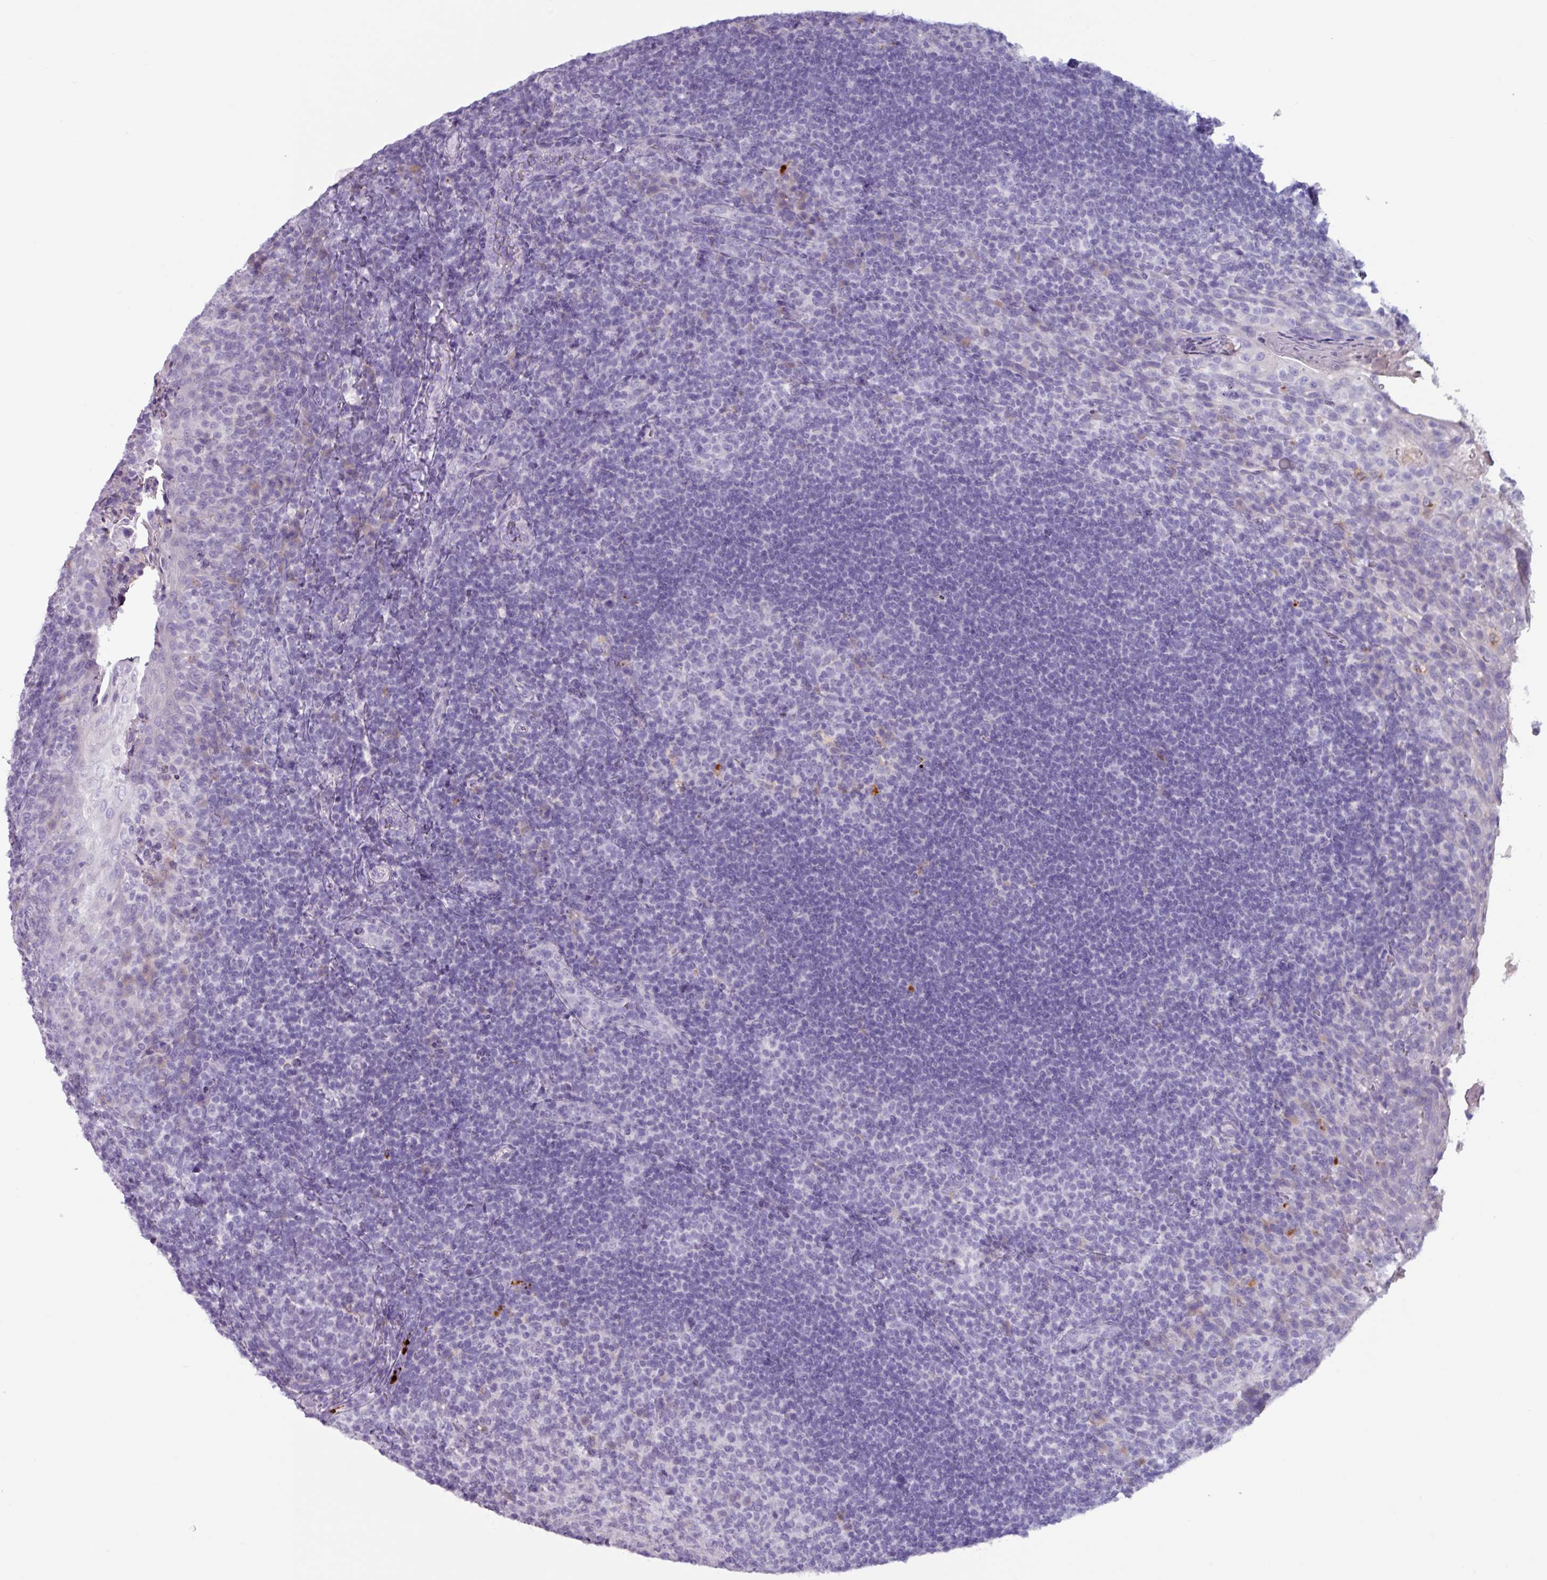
{"staining": {"intensity": "negative", "quantity": "none", "location": "none"}, "tissue": "tonsil", "cell_type": "Germinal center cells", "image_type": "normal", "snomed": [{"axis": "morphology", "description": "Normal tissue, NOS"}, {"axis": "topography", "description": "Tonsil"}], "caption": "Immunohistochemistry of benign human tonsil shows no expression in germinal center cells. (Stains: DAB immunohistochemistry (IHC) with hematoxylin counter stain, Microscopy: brightfield microscopy at high magnification).", "gene": "OR2T10", "patient": {"sex": "female", "age": 10}}